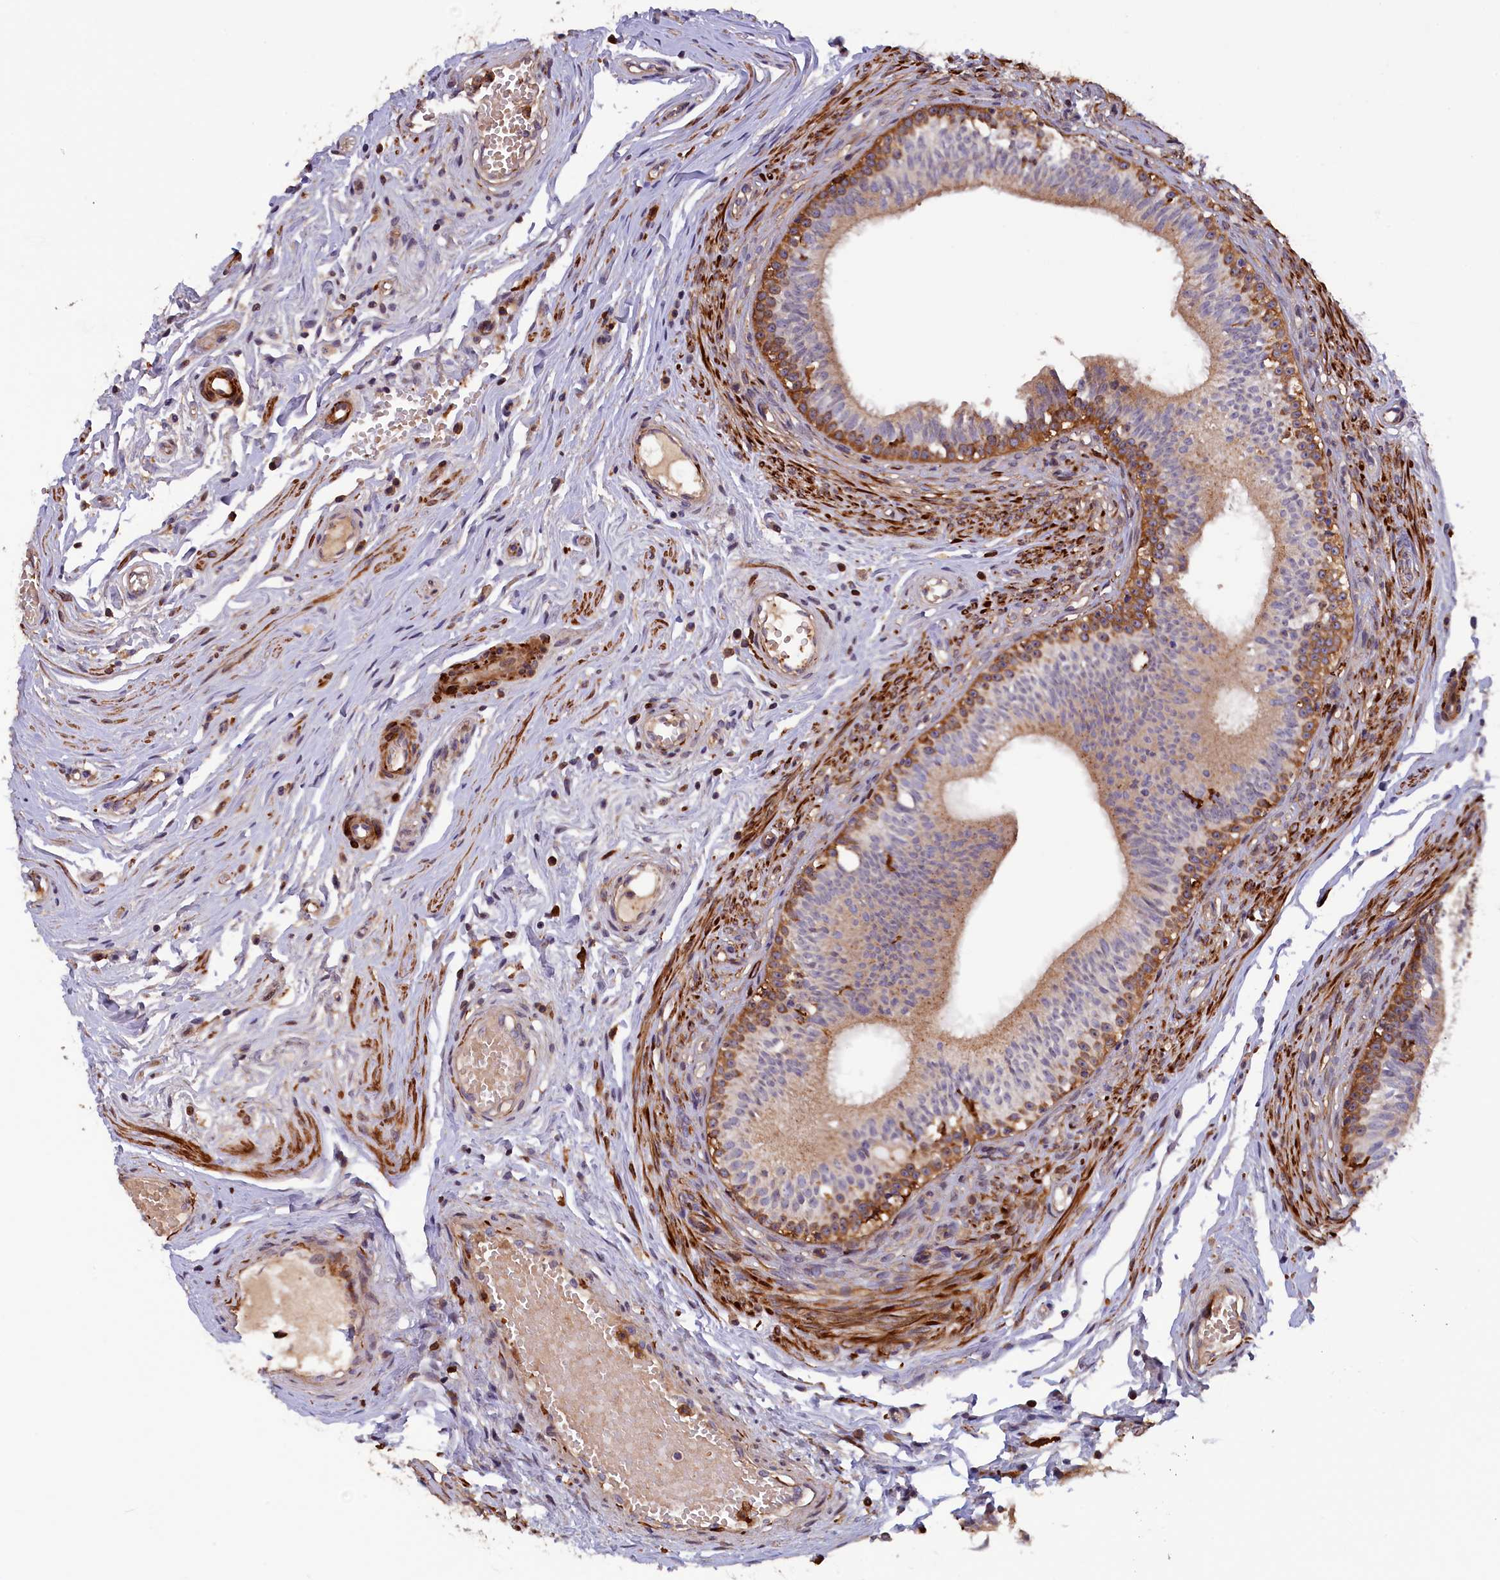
{"staining": {"intensity": "moderate", "quantity": "<25%", "location": "cytoplasmic/membranous"}, "tissue": "epididymis", "cell_type": "Glandular cells", "image_type": "normal", "snomed": [{"axis": "morphology", "description": "Normal tissue, NOS"}, {"axis": "topography", "description": "Epididymis, spermatic cord, NOS"}], "caption": "Immunohistochemistry (IHC) image of benign epididymis: human epididymis stained using immunohistochemistry exhibits low levels of moderate protein expression localized specifically in the cytoplasmic/membranous of glandular cells, appearing as a cytoplasmic/membranous brown color.", "gene": "FERMT1", "patient": {"sex": "male", "age": 22}}